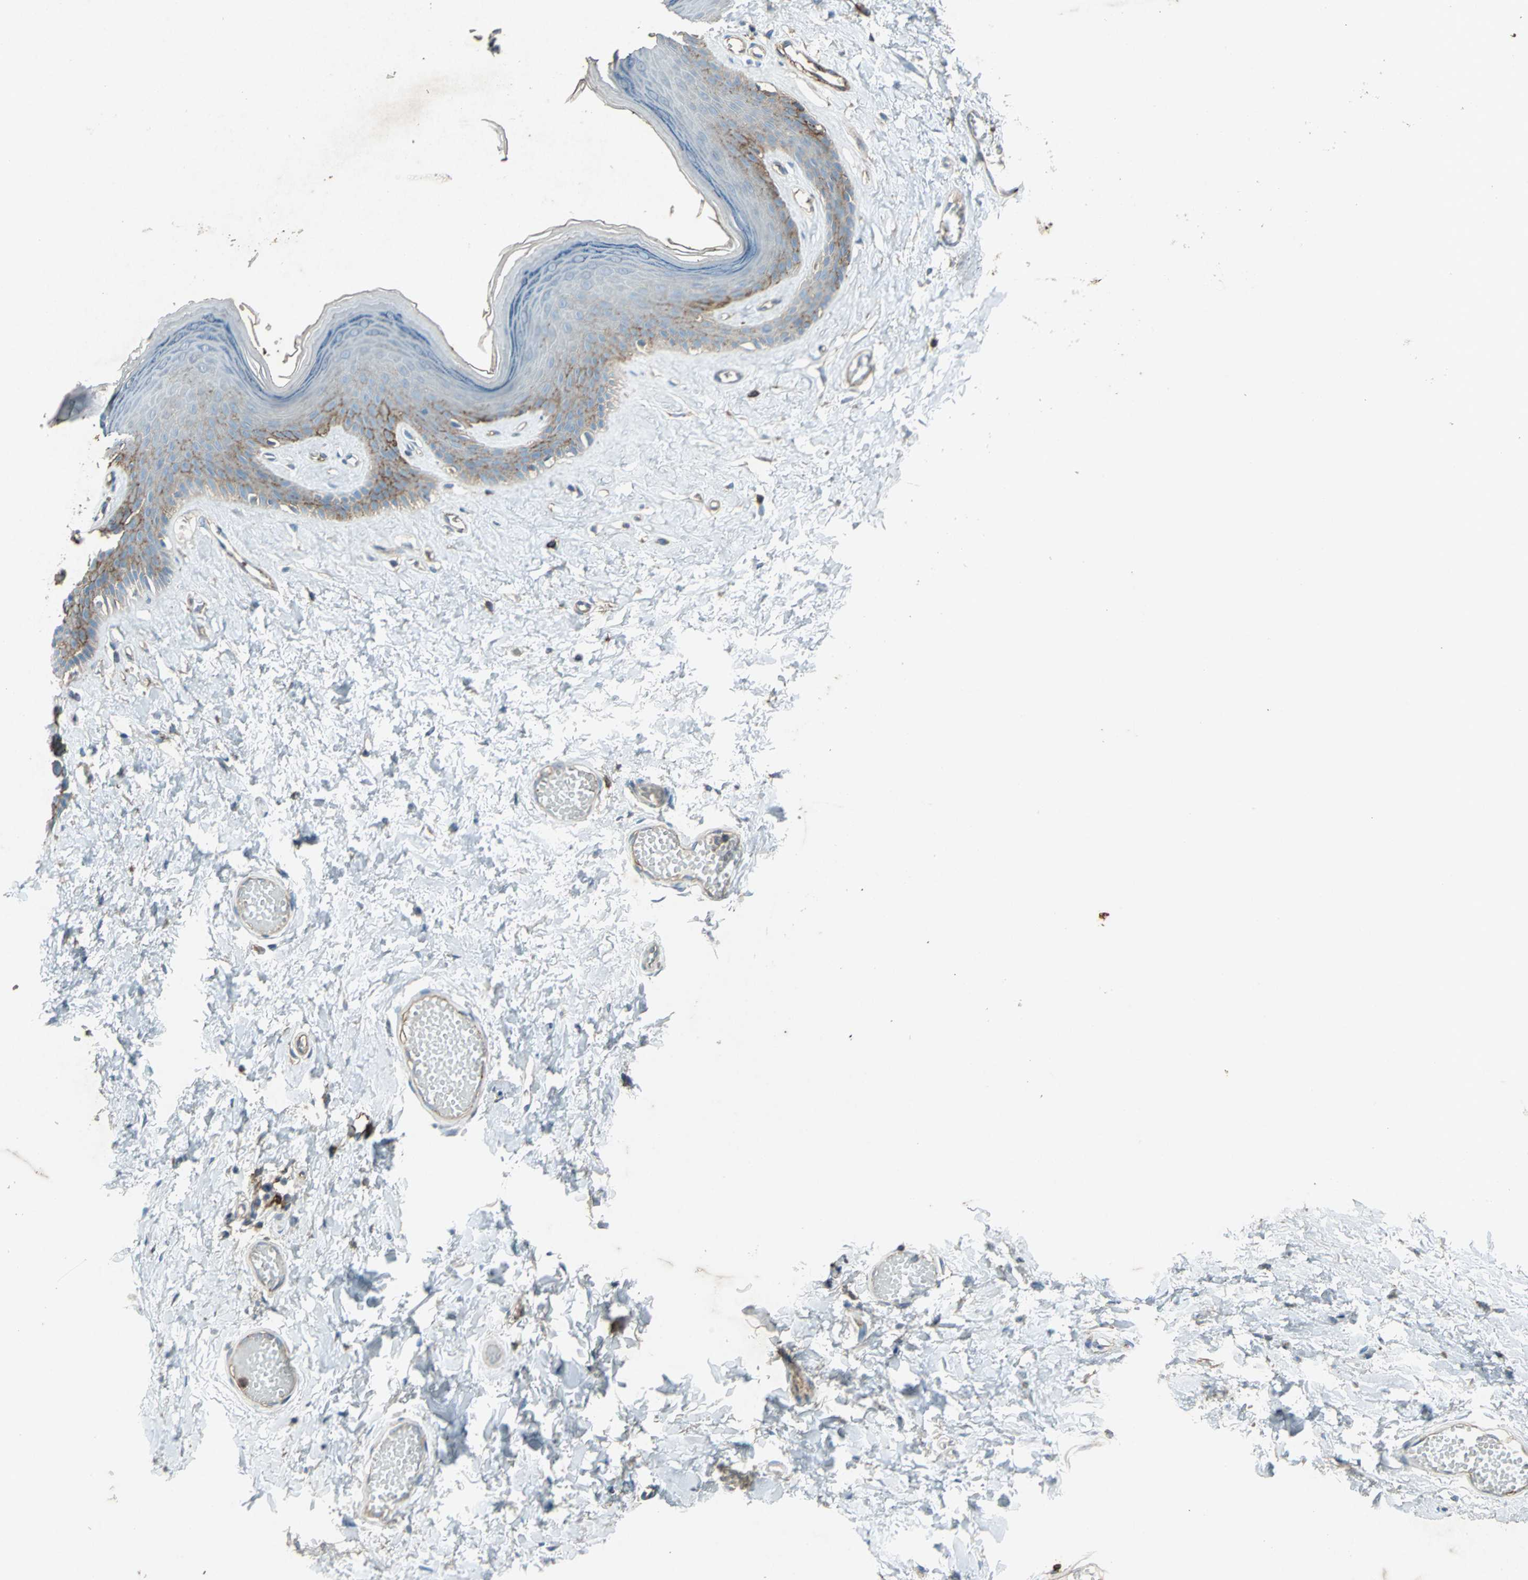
{"staining": {"intensity": "moderate", "quantity": "25%-75%", "location": "cytoplasmic/membranous"}, "tissue": "skin", "cell_type": "Epidermal cells", "image_type": "normal", "snomed": [{"axis": "morphology", "description": "Normal tissue, NOS"}, {"axis": "morphology", "description": "Inflammation, NOS"}, {"axis": "topography", "description": "Vulva"}], "caption": "Protein expression analysis of normal skin shows moderate cytoplasmic/membranous positivity in approximately 25%-75% of epidermal cells. (DAB (3,3'-diaminobenzidine) IHC, brown staining for protein, blue staining for nuclei).", "gene": "CCR6", "patient": {"sex": "female", "age": 84}}